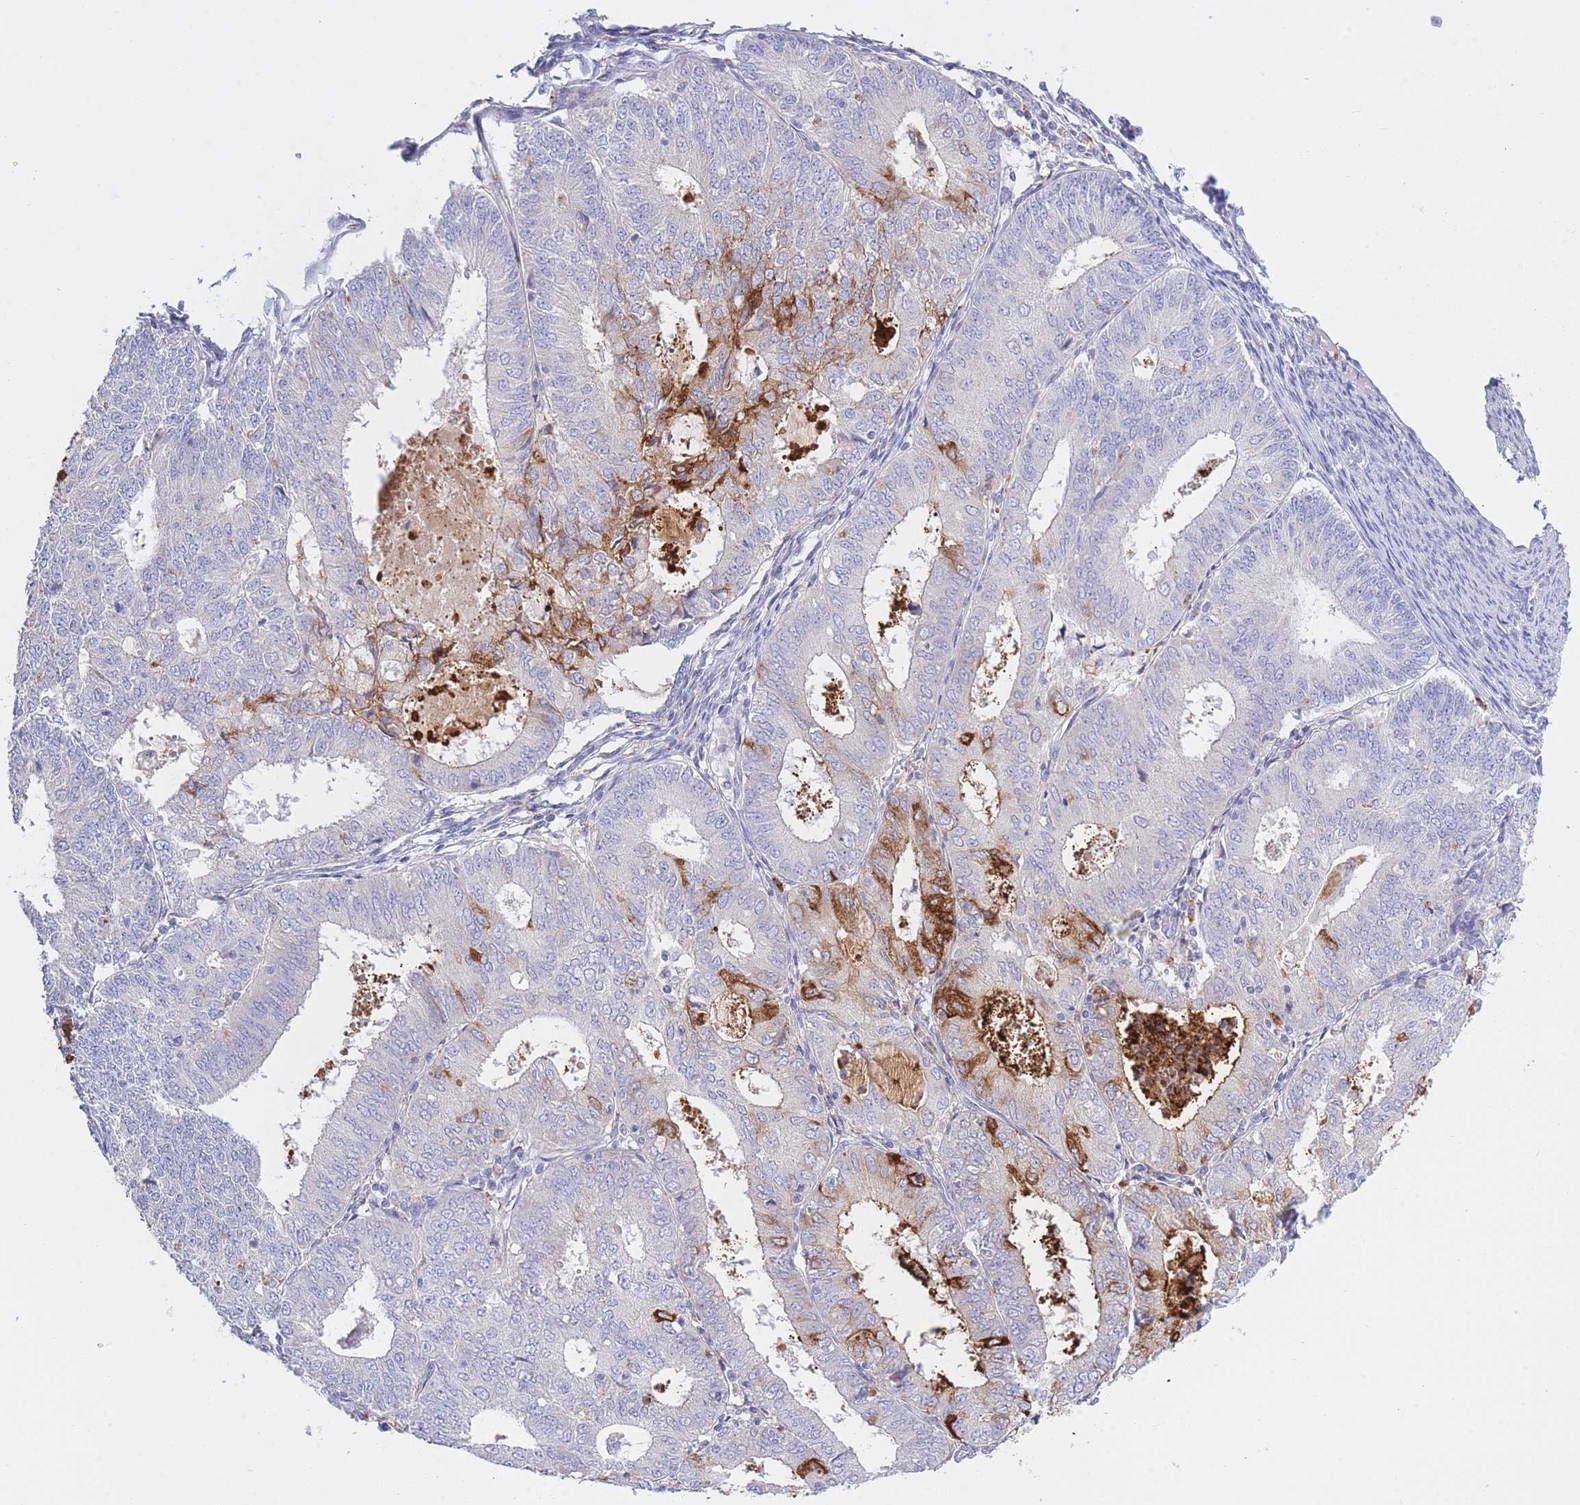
{"staining": {"intensity": "strong", "quantity": "<25%", "location": "cytoplasmic/membranous"}, "tissue": "endometrial cancer", "cell_type": "Tumor cells", "image_type": "cancer", "snomed": [{"axis": "morphology", "description": "Adenocarcinoma, NOS"}, {"axis": "topography", "description": "Endometrium"}], "caption": "A brown stain highlights strong cytoplasmic/membranous expression of a protein in adenocarcinoma (endometrial) tumor cells.", "gene": "CENPM", "patient": {"sex": "female", "age": 57}}